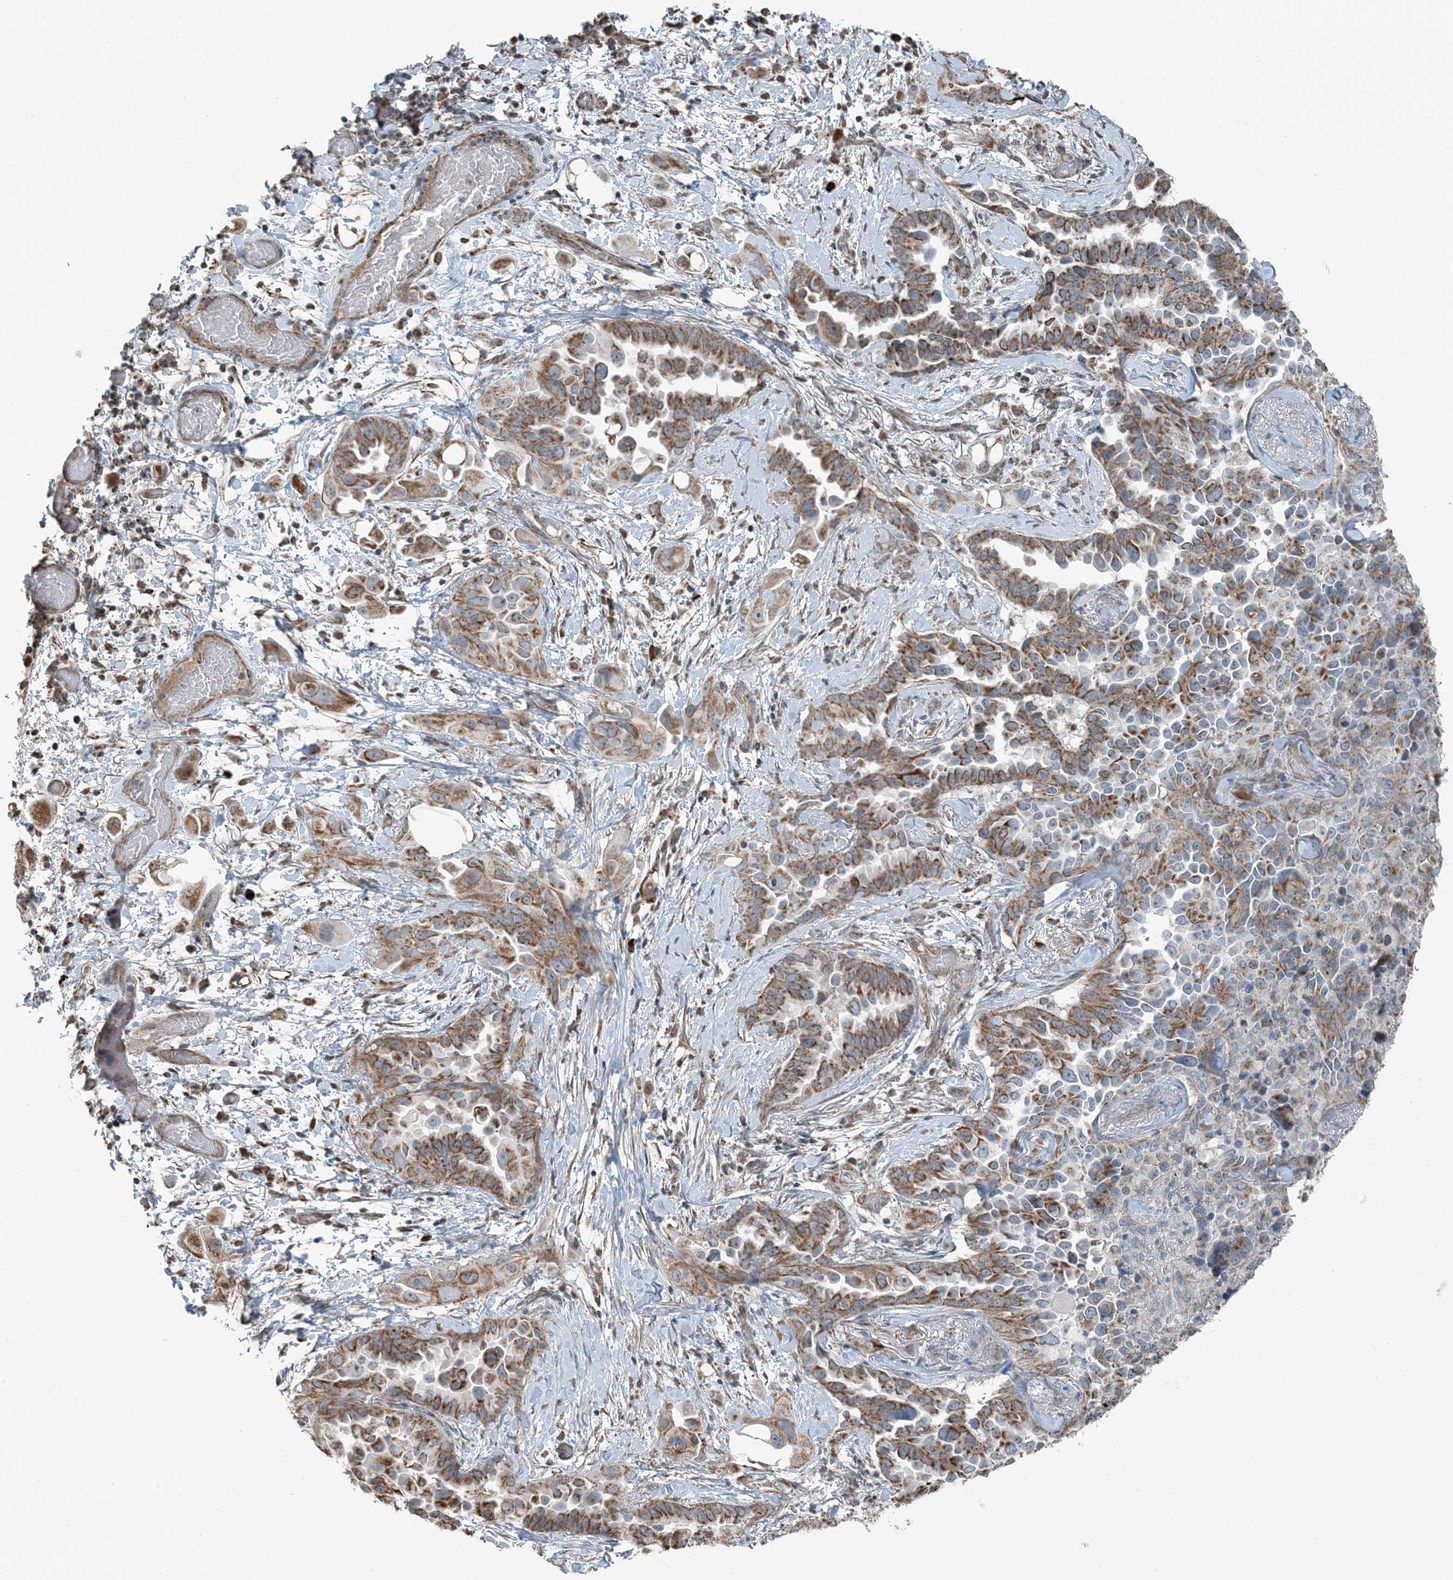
{"staining": {"intensity": "moderate", "quantity": ">75%", "location": "cytoplasmic/membranous"}, "tissue": "lung cancer", "cell_type": "Tumor cells", "image_type": "cancer", "snomed": [{"axis": "morphology", "description": "Adenocarcinoma, NOS"}, {"axis": "topography", "description": "Lung"}], "caption": "Immunohistochemical staining of lung cancer demonstrates moderate cytoplasmic/membranous protein expression in about >75% of tumor cells.", "gene": "PILRB", "patient": {"sex": "female", "age": 67}}